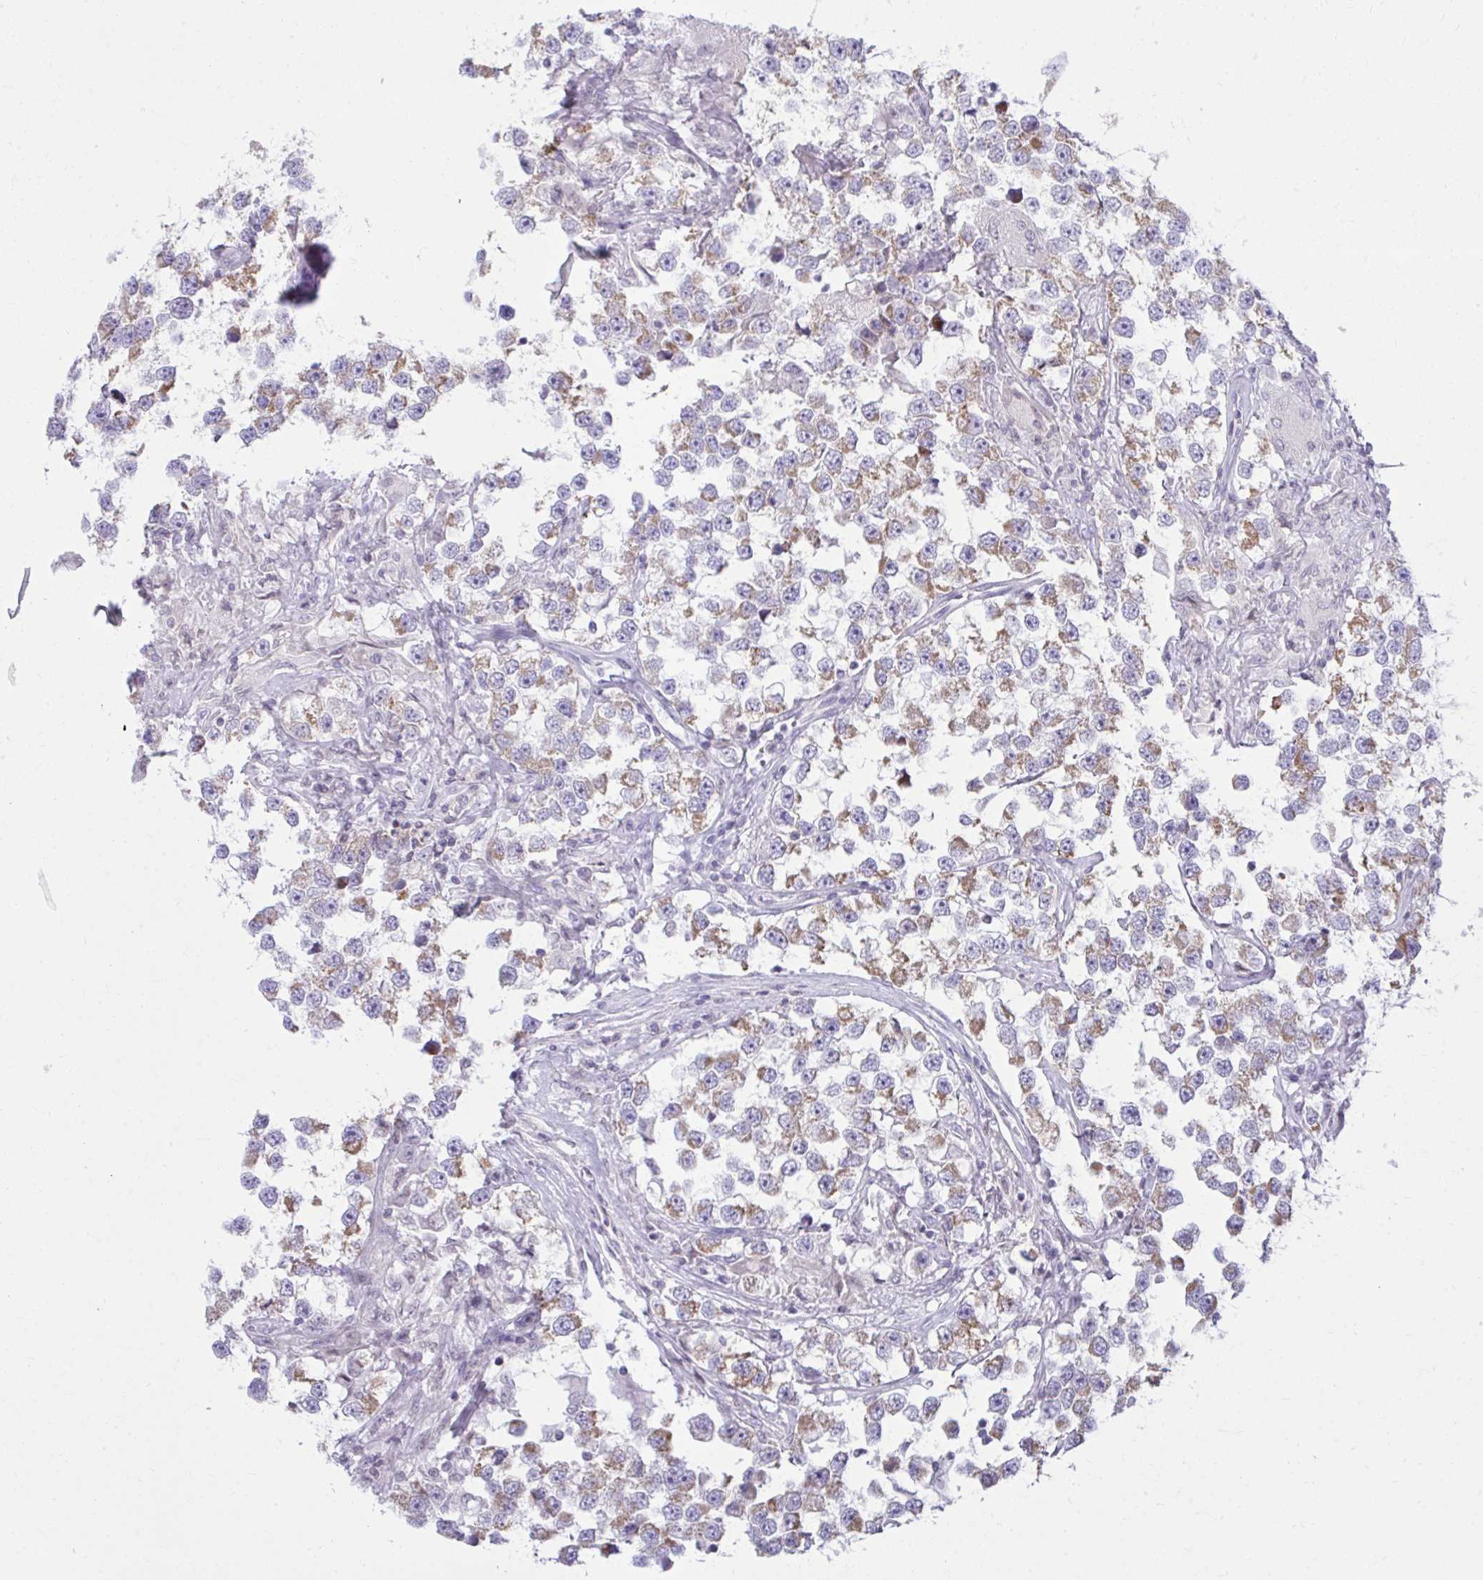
{"staining": {"intensity": "weak", "quantity": ">75%", "location": "cytoplasmic/membranous"}, "tissue": "testis cancer", "cell_type": "Tumor cells", "image_type": "cancer", "snomed": [{"axis": "morphology", "description": "Seminoma, NOS"}, {"axis": "topography", "description": "Testis"}], "caption": "Tumor cells exhibit weak cytoplasmic/membranous positivity in about >75% of cells in testis cancer. (brown staining indicates protein expression, while blue staining denotes nuclei).", "gene": "OR7A5", "patient": {"sex": "male", "age": 46}}